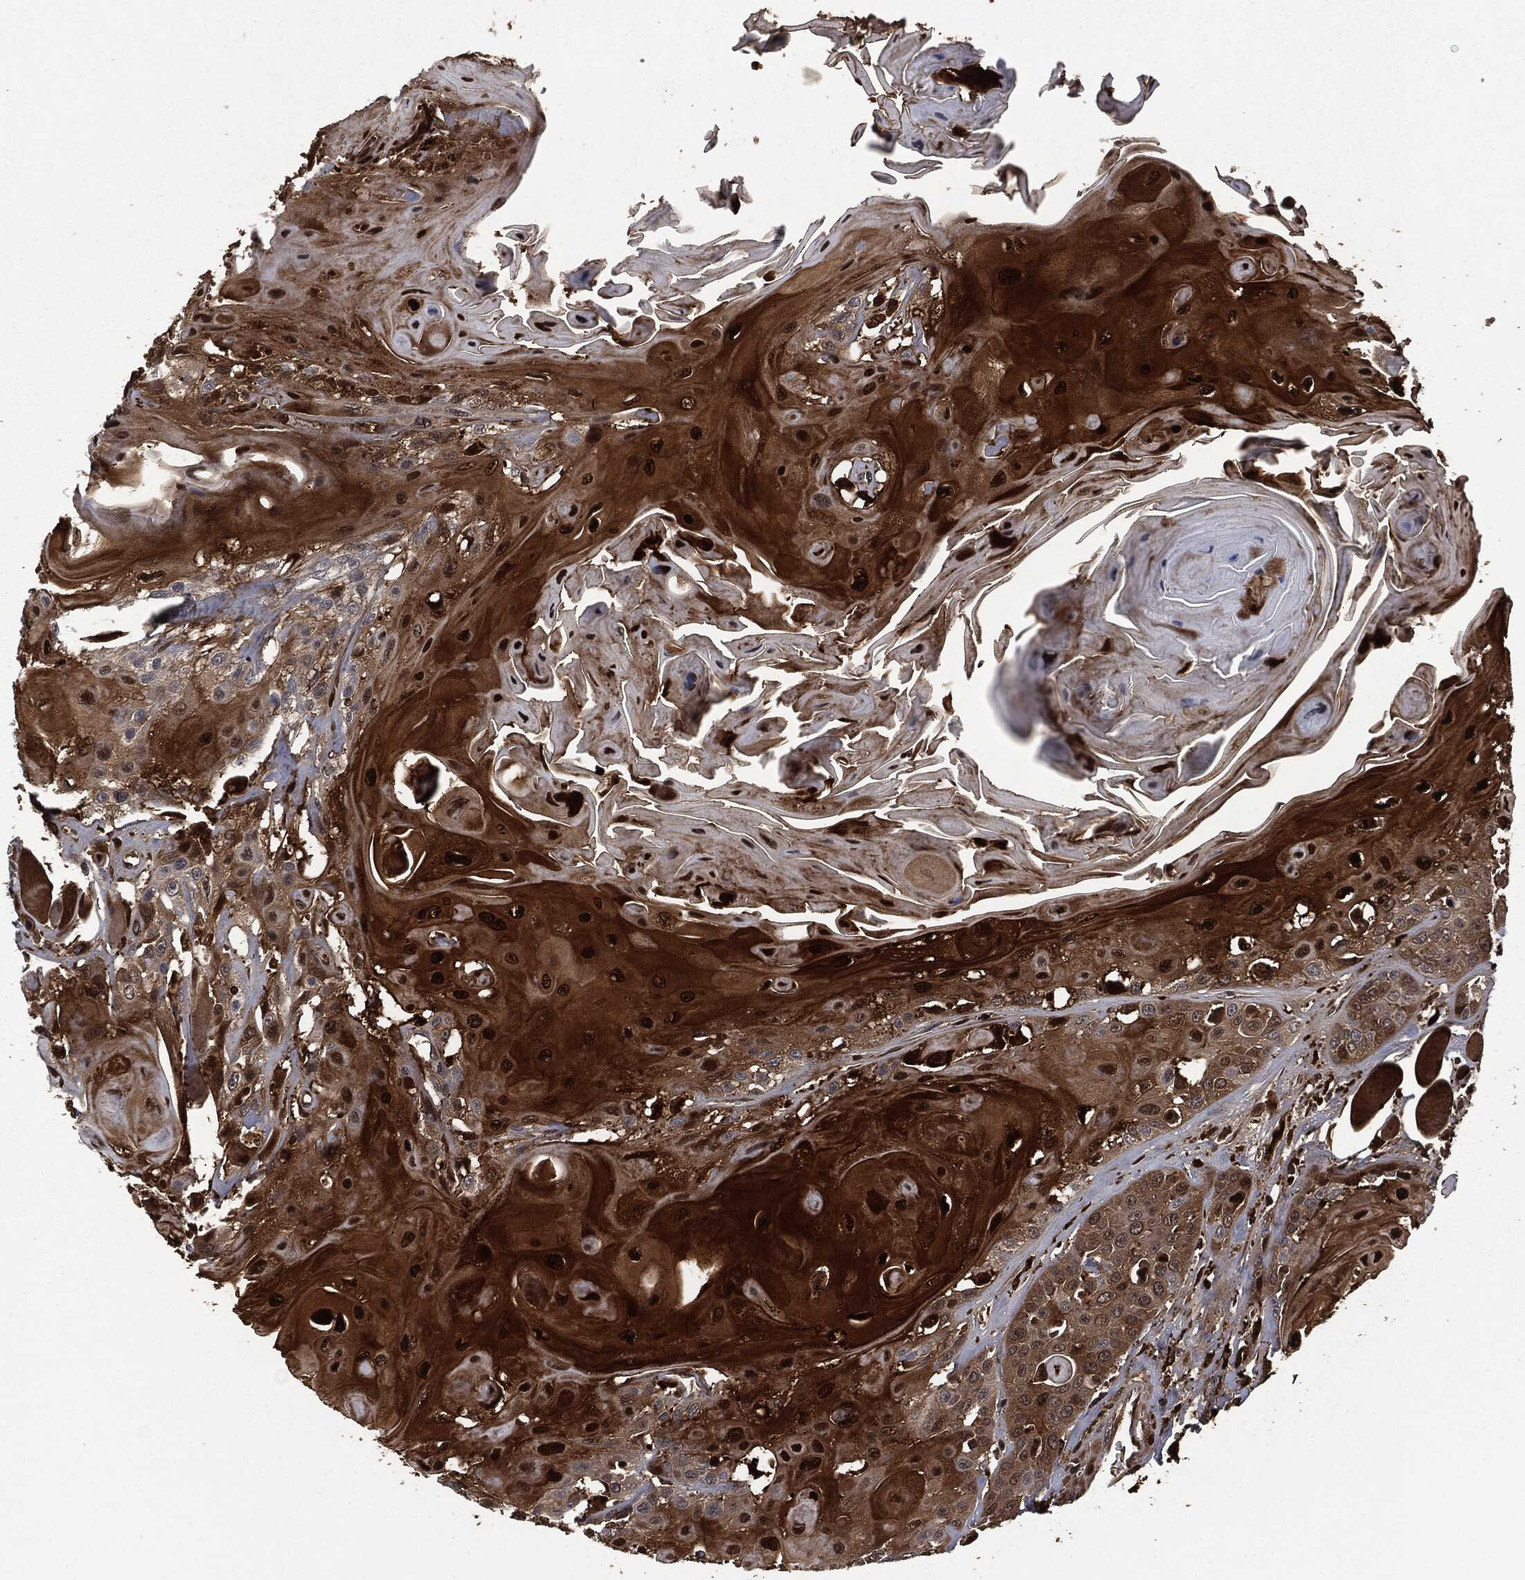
{"staining": {"intensity": "strong", "quantity": ">75%", "location": "cytoplasmic/membranous"}, "tissue": "head and neck cancer", "cell_type": "Tumor cells", "image_type": "cancer", "snomed": [{"axis": "morphology", "description": "Squamous cell carcinoma, NOS"}, {"axis": "topography", "description": "Head-Neck"}], "caption": "Protein analysis of squamous cell carcinoma (head and neck) tissue demonstrates strong cytoplasmic/membranous positivity in approximately >75% of tumor cells. Immunohistochemistry stains the protein in brown and the nuclei are stained blue.", "gene": "CRABP2", "patient": {"sex": "female", "age": 59}}